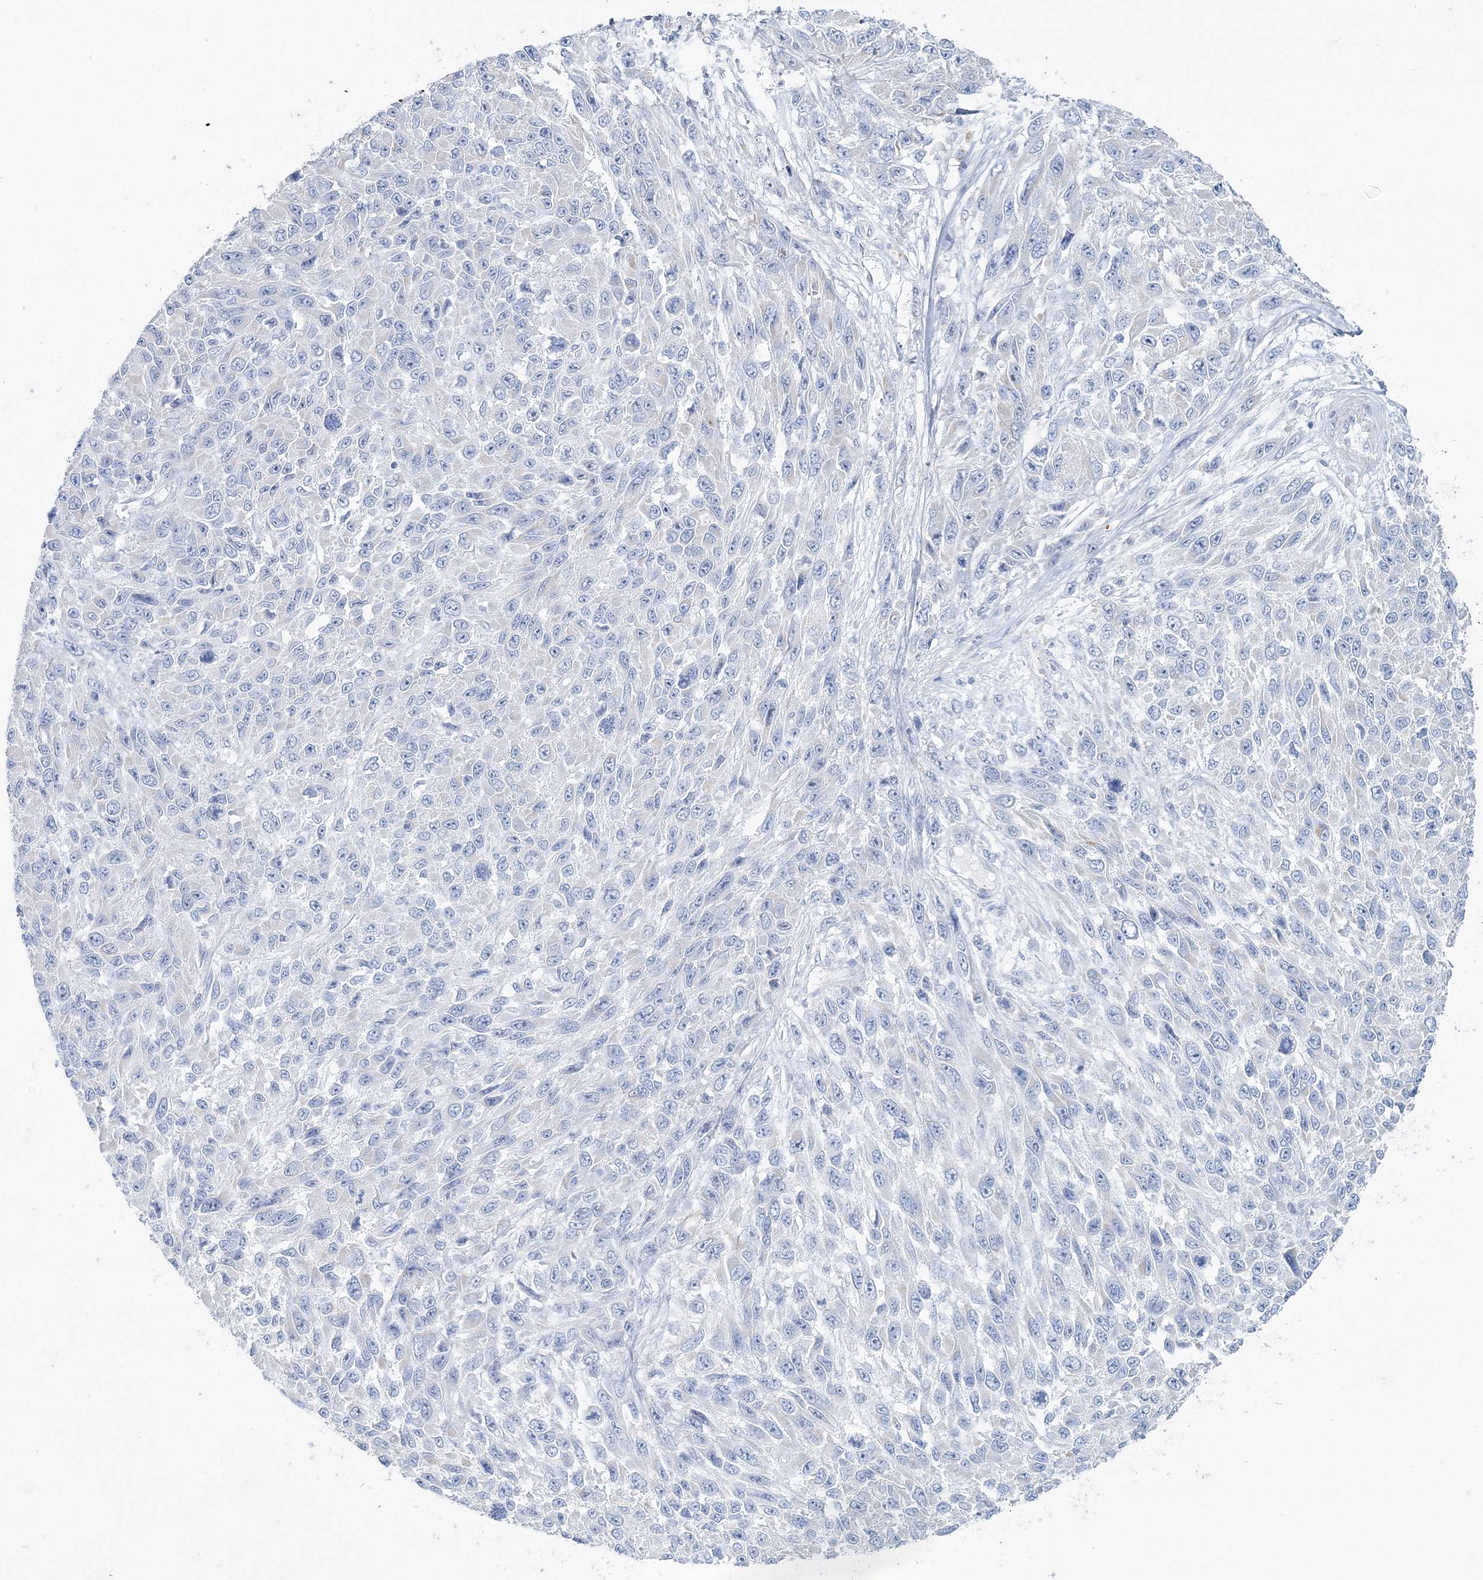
{"staining": {"intensity": "negative", "quantity": "none", "location": "none"}, "tissue": "melanoma", "cell_type": "Tumor cells", "image_type": "cancer", "snomed": [{"axis": "morphology", "description": "Malignant melanoma, NOS"}, {"axis": "topography", "description": "Skin"}], "caption": "DAB immunohistochemical staining of melanoma displays no significant staining in tumor cells.", "gene": "HIBCH", "patient": {"sex": "female", "age": 96}}